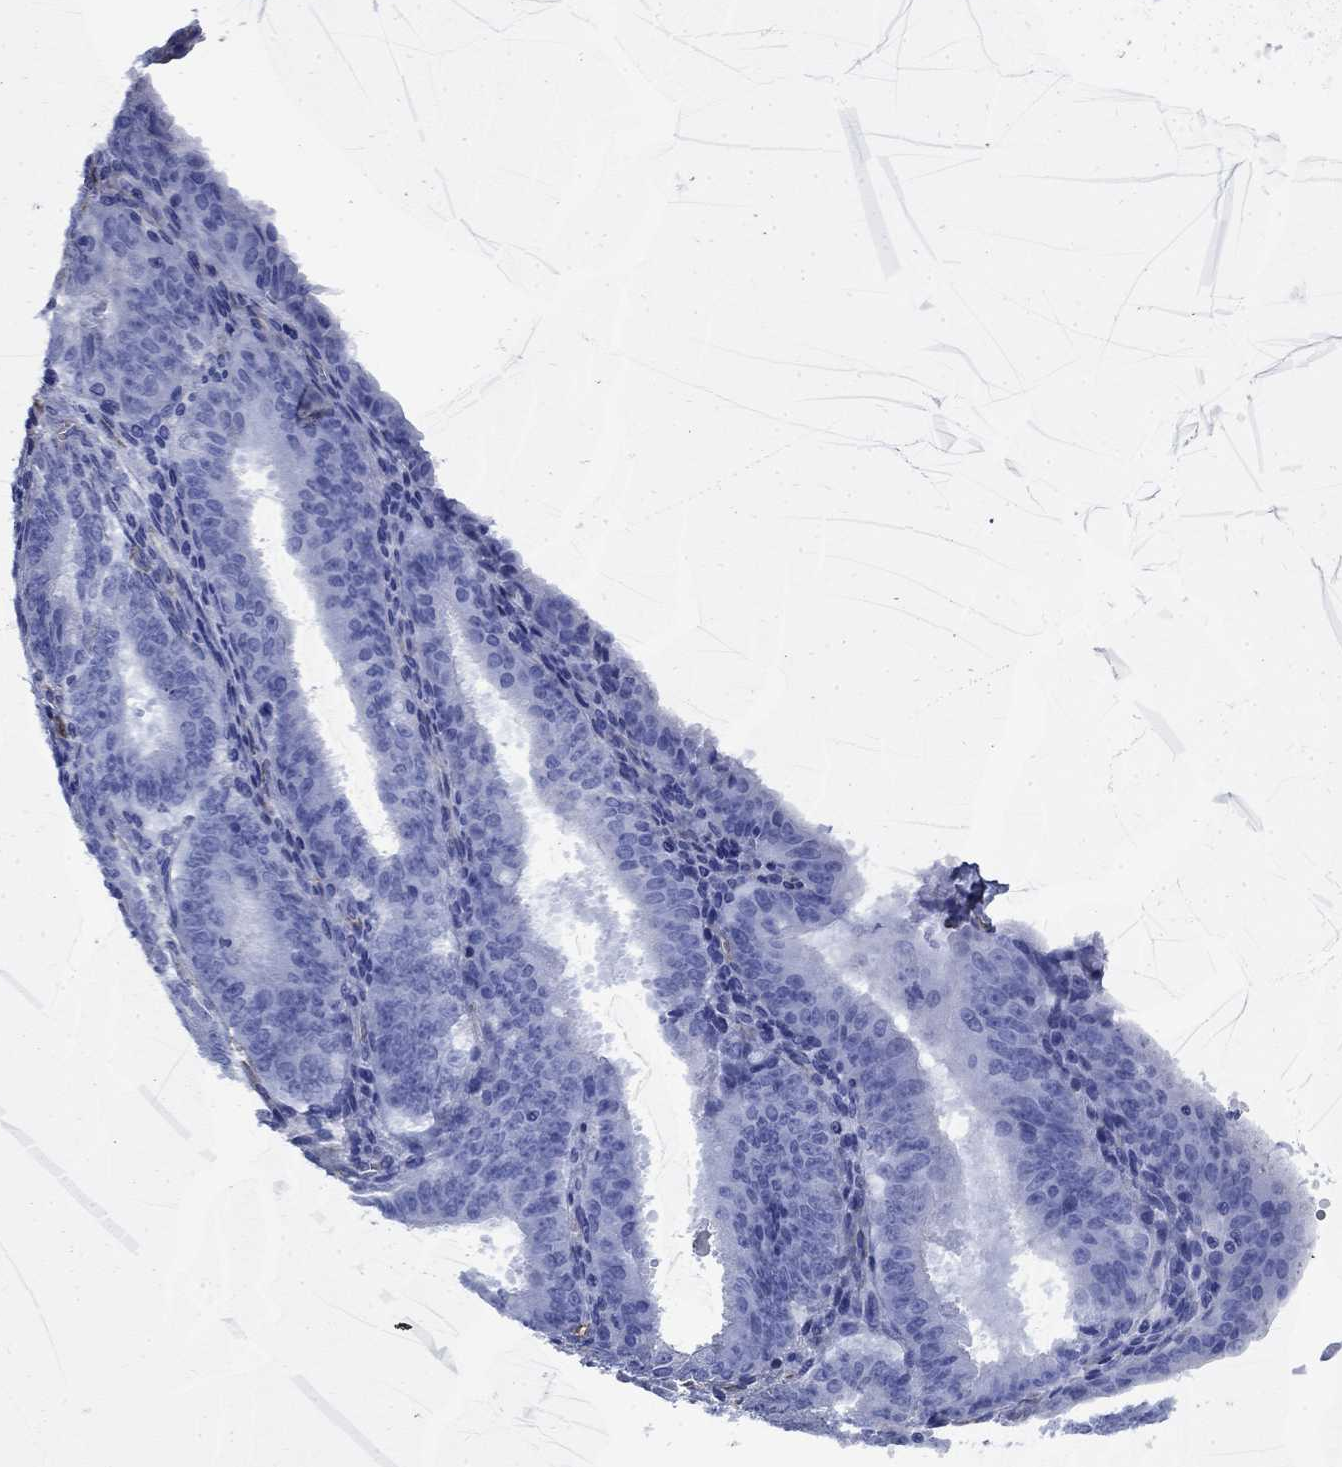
{"staining": {"intensity": "negative", "quantity": "none", "location": "none"}, "tissue": "ovarian cancer", "cell_type": "Tumor cells", "image_type": "cancer", "snomed": [{"axis": "morphology", "description": "Carcinoma, endometroid"}, {"axis": "topography", "description": "Ovary"}], "caption": "Immunohistochemistry (IHC) micrograph of neoplastic tissue: endometroid carcinoma (ovarian) stained with DAB reveals no significant protein staining in tumor cells.", "gene": "VTN", "patient": {"sex": "female", "age": 42}}